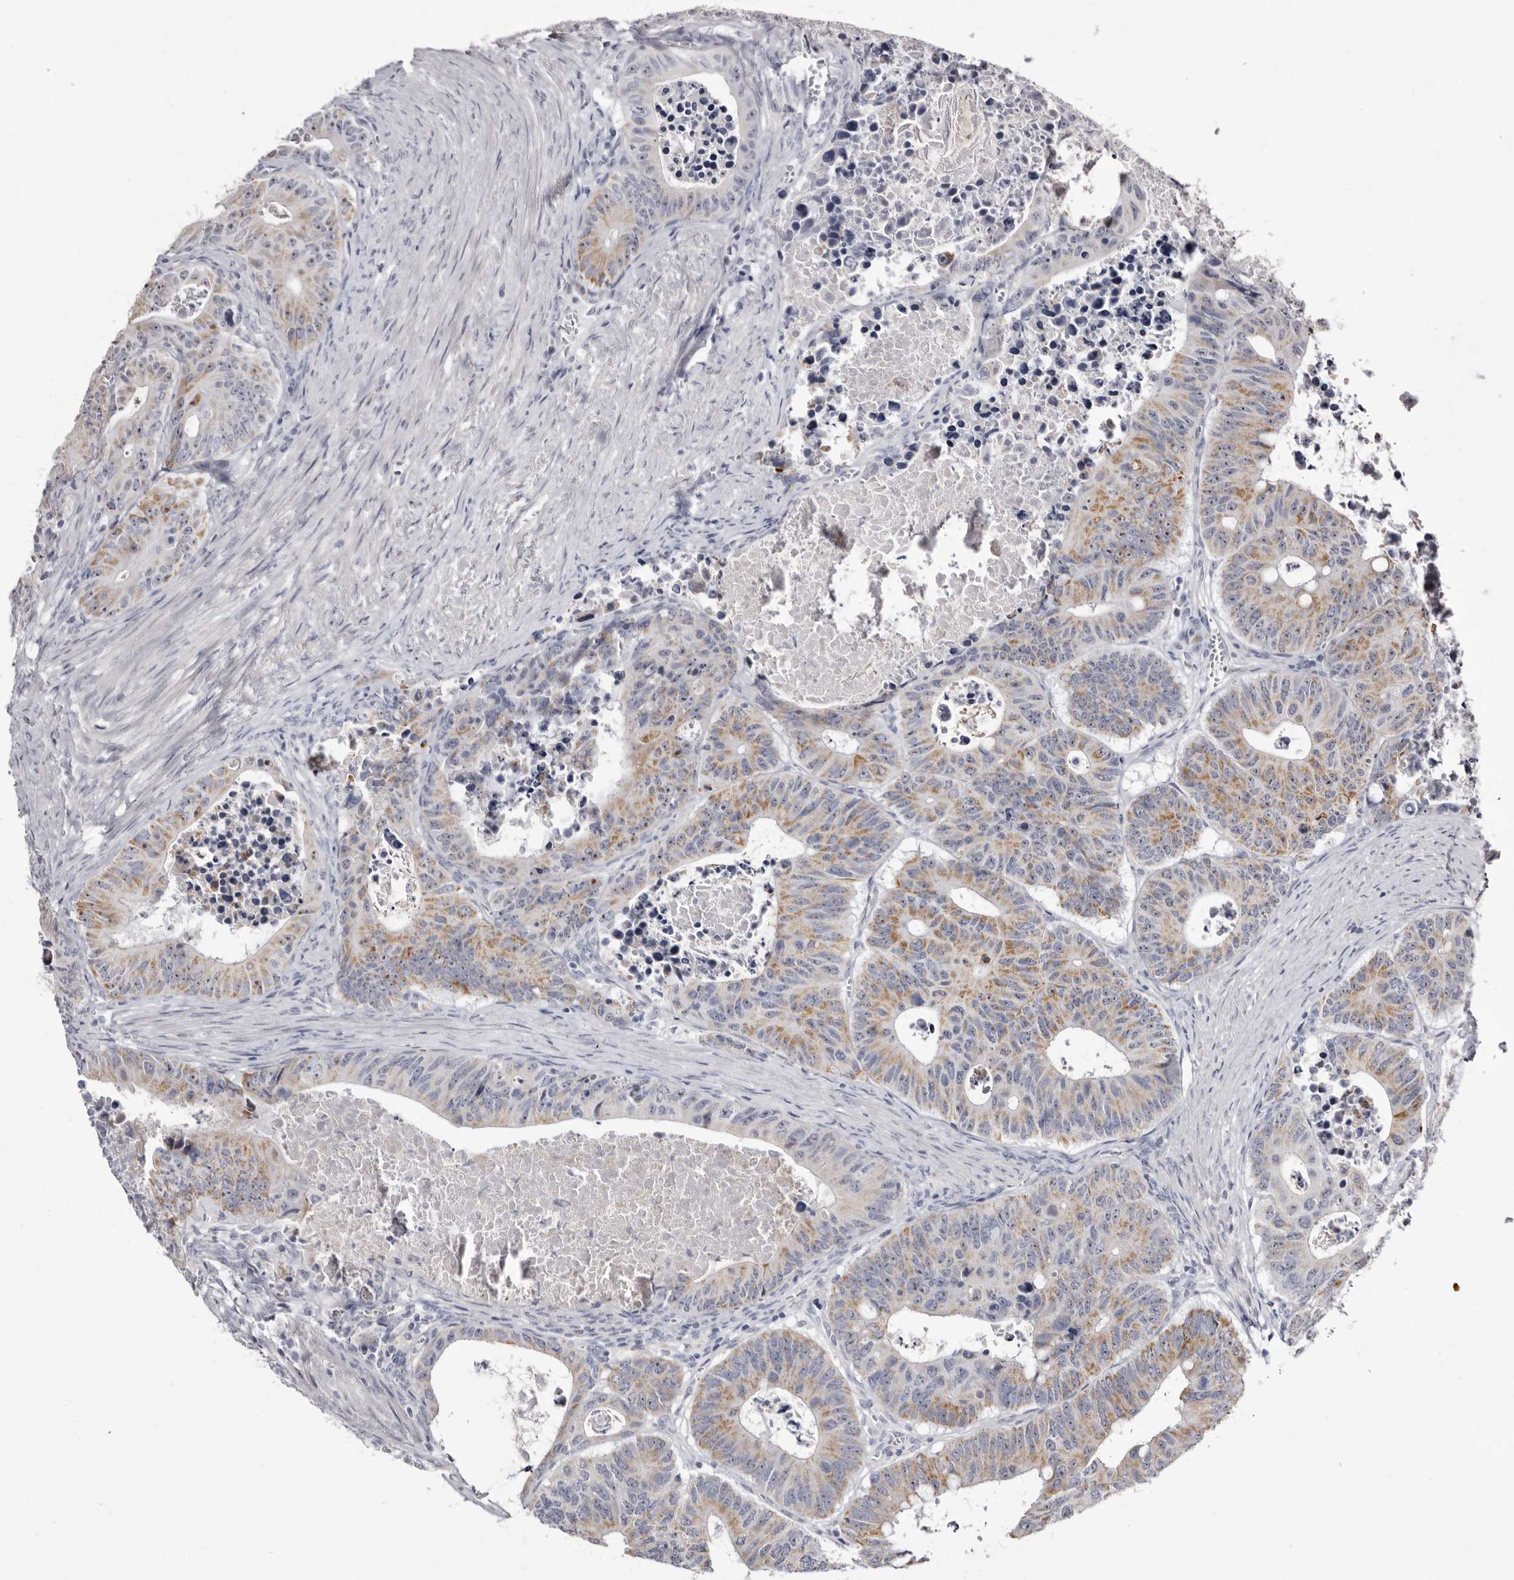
{"staining": {"intensity": "moderate", "quantity": "25%-75%", "location": "cytoplasmic/membranous"}, "tissue": "colorectal cancer", "cell_type": "Tumor cells", "image_type": "cancer", "snomed": [{"axis": "morphology", "description": "Adenocarcinoma, NOS"}, {"axis": "topography", "description": "Colon"}], "caption": "Moderate cytoplasmic/membranous expression is identified in approximately 25%-75% of tumor cells in colorectal cancer.", "gene": "CASQ1", "patient": {"sex": "male", "age": 87}}